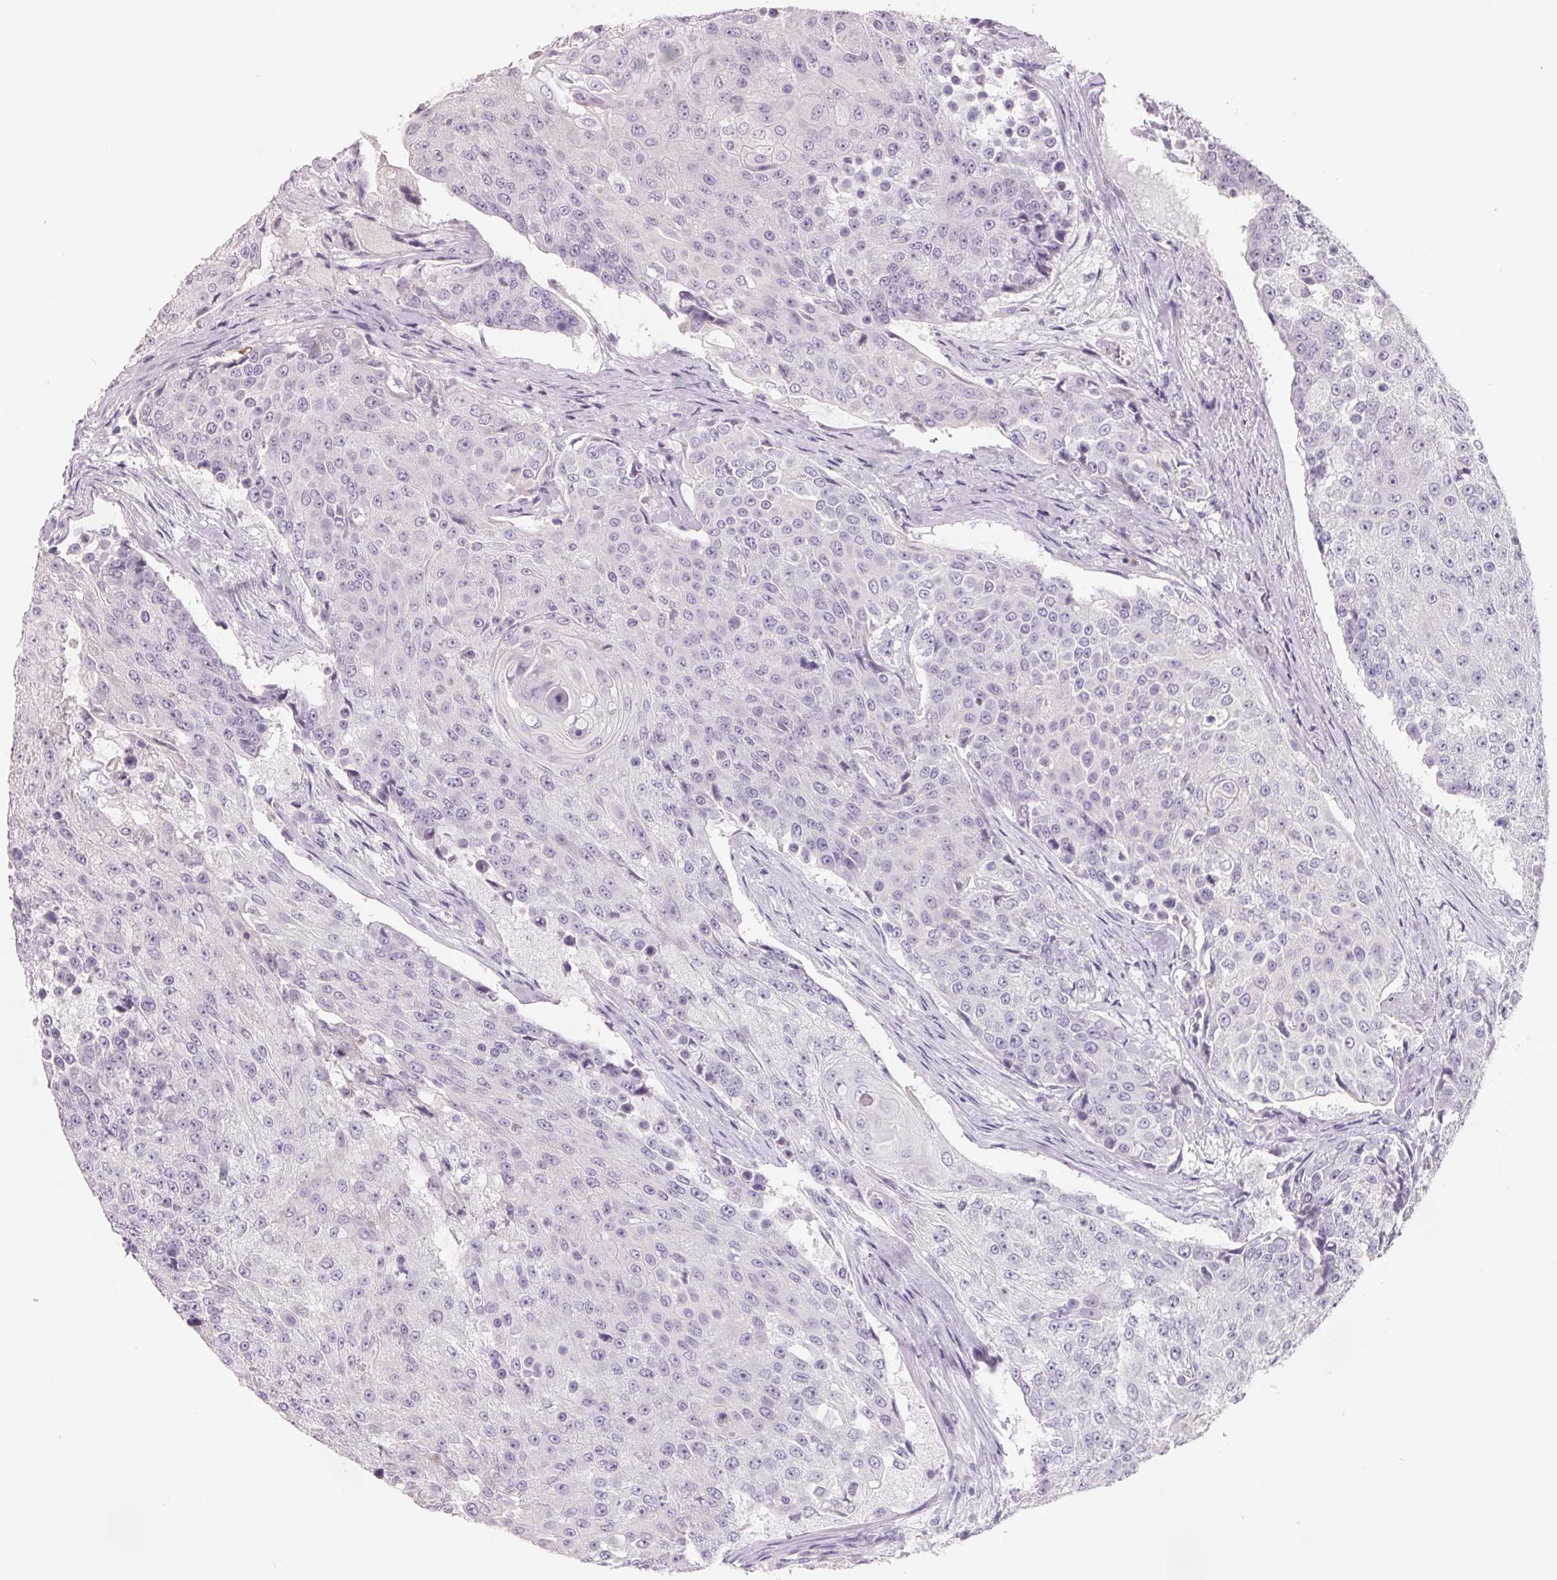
{"staining": {"intensity": "negative", "quantity": "none", "location": "none"}, "tissue": "urothelial cancer", "cell_type": "Tumor cells", "image_type": "cancer", "snomed": [{"axis": "morphology", "description": "Urothelial carcinoma, High grade"}, {"axis": "topography", "description": "Urinary bladder"}], "caption": "Tumor cells are negative for brown protein staining in high-grade urothelial carcinoma.", "gene": "FTCD", "patient": {"sex": "female", "age": 63}}